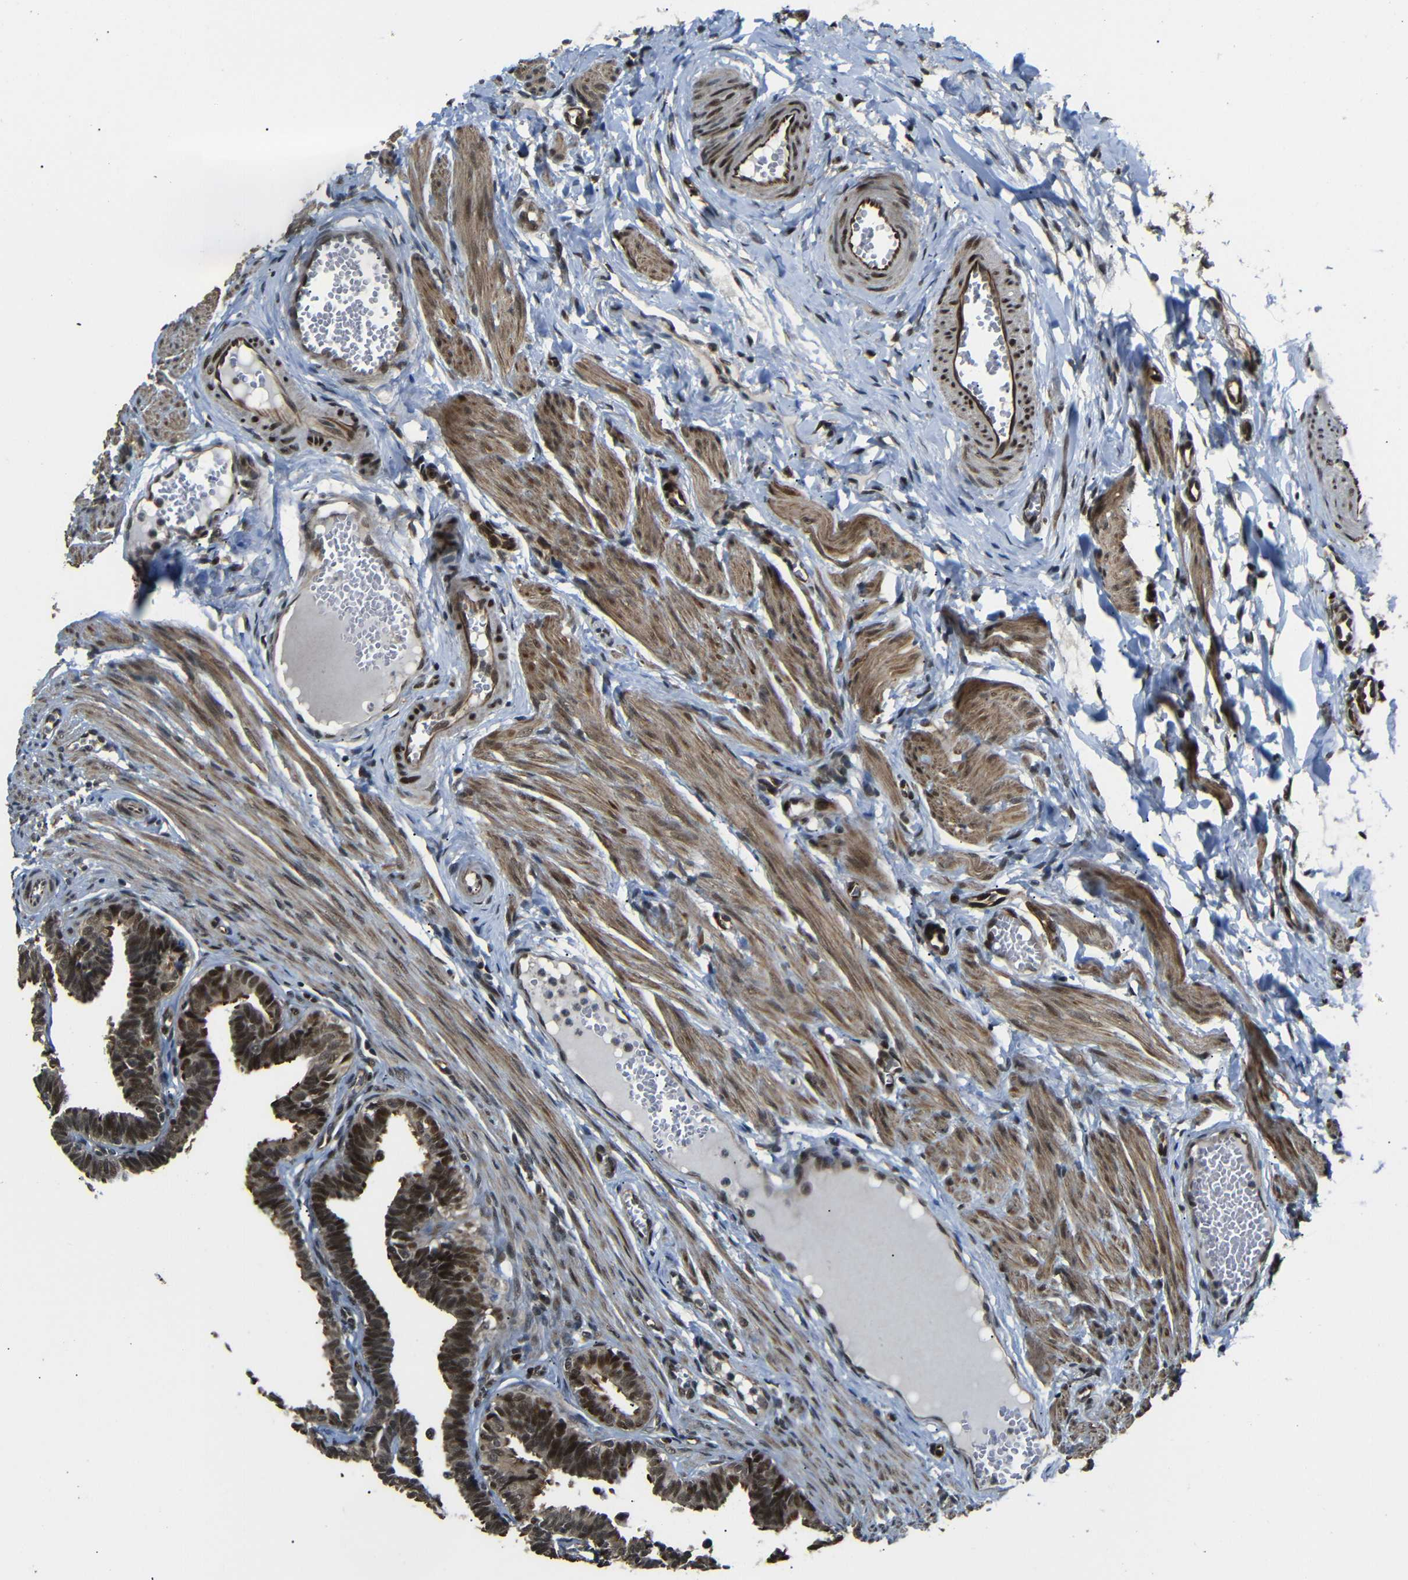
{"staining": {"intensity": "strong", "quantity": ">75%", "location": "cytoplasmic/membranous,nuclear"}, "tissue": "fallopian tube", "cell_type": "Glandular cells", "image_type": "normal", "snomed": [{"axis": "morphology", "description": "Normal tissue, NOS"}, {"axis": "topography", "description": "Fallopian tube"}, {"axis": "topography", "description": "Ovary"}], "caption": "This micrograph shows IHC staining of benign human fallopian tube, with high strong cytoplasmic/membranous,nuclear expression in about >75% of glandular cells.", "gene": "TBX2", "patient": {"sex": "female", "age": 23}}